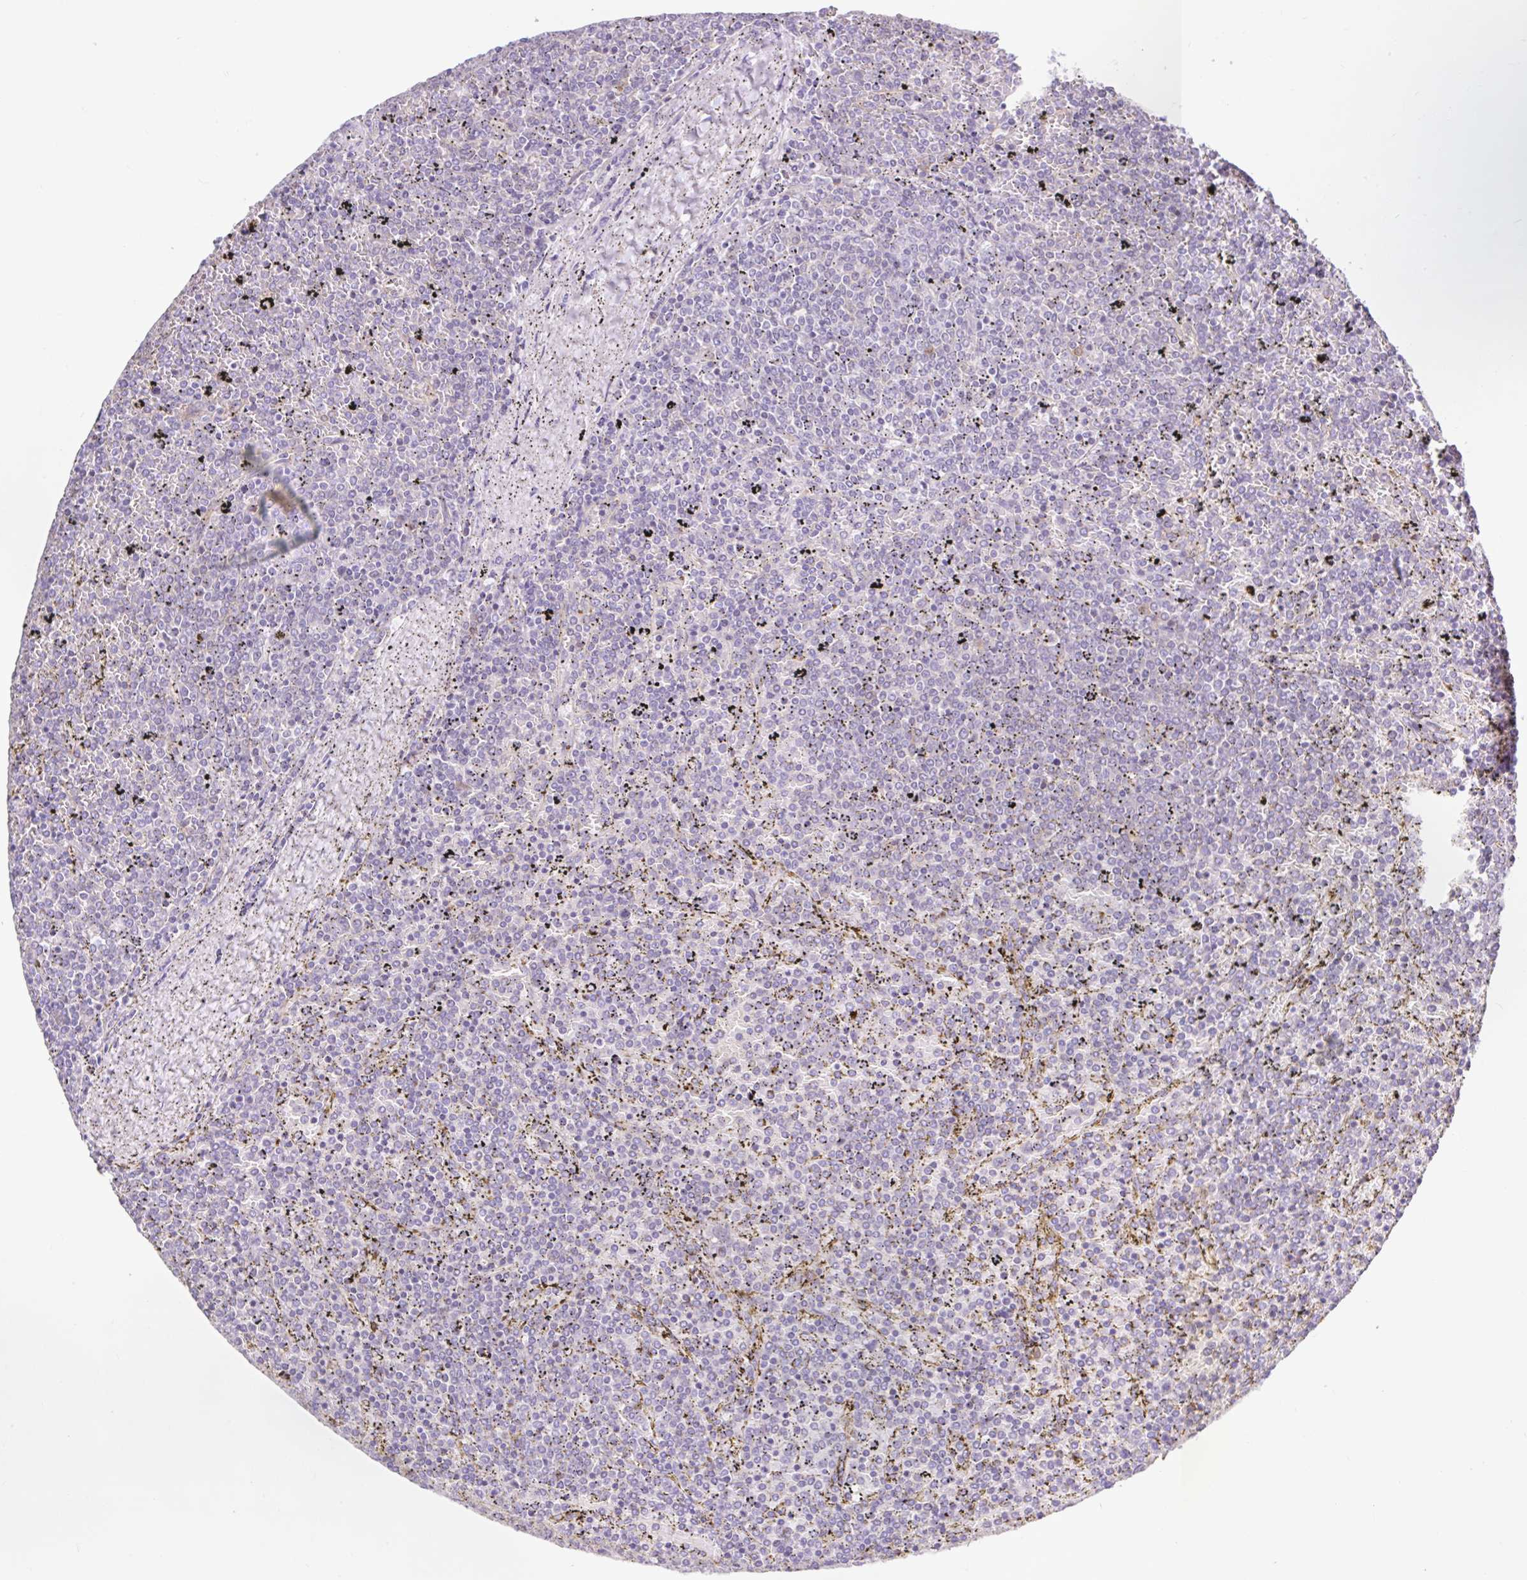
{"staining": {"intensity": "negative", "quantity": "none", "location": "none"}, "tissue": "lymphoma", "cell_type": "Tumor cells", "image_type": "cancer", "snomed": [{"axis": "morphology", "description": "Malignant lymphoma, non-Hodgkin's type, Low grade"}, {"axis": "topography", "description": "Spleen"}], "caption": "The photomicrograph demonstrates no significant expression in tumor cells of lymphoma.", "gene": "BCAS1", "patient": {"sex": "female", "age": 77}}